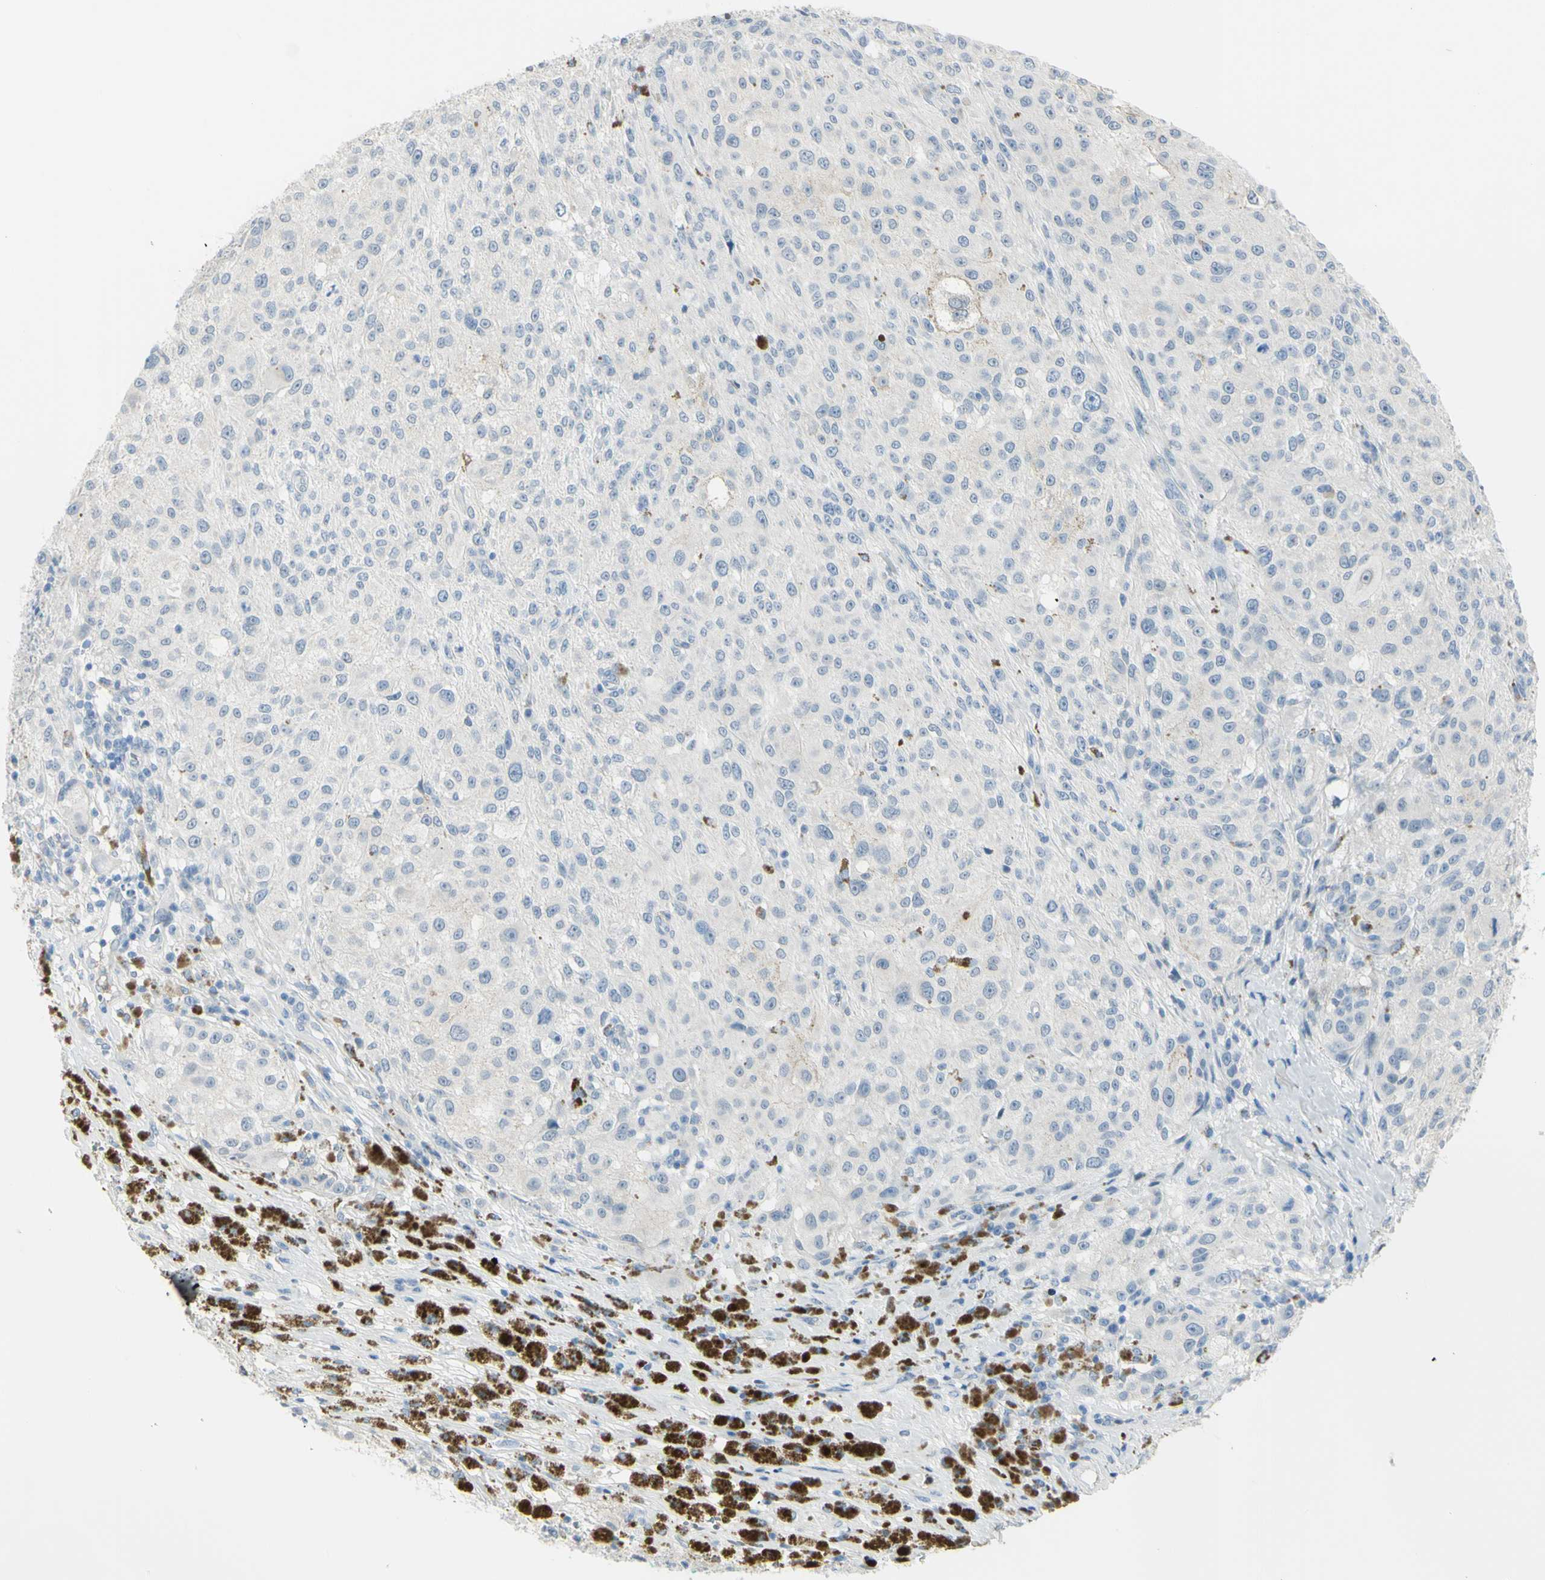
{"staining": {"intensity": "negative", "quantity": "none", "location": "none"}, "tissue": "melanoma", "cell_type": "Tumor cells", "image_type": "cancer", "snomed": [{"axis": "morphology", "description": "Necrosis, NOS"}, {"axis": "morphology", "description": "Malignant melanoma, NOS"}, {"axis": "topography", "description": "Skin"}], "caption": "IHC of human malignant melanoma shows no staining in tumor cells. The staining was performed using DAB to visualize the protein expression in brown, while the nuclei were stained in blue with hematoxylin (Magnification: 20x).", "gene": "ZNF557", "patient": {"sex": "female", "age": 87}}